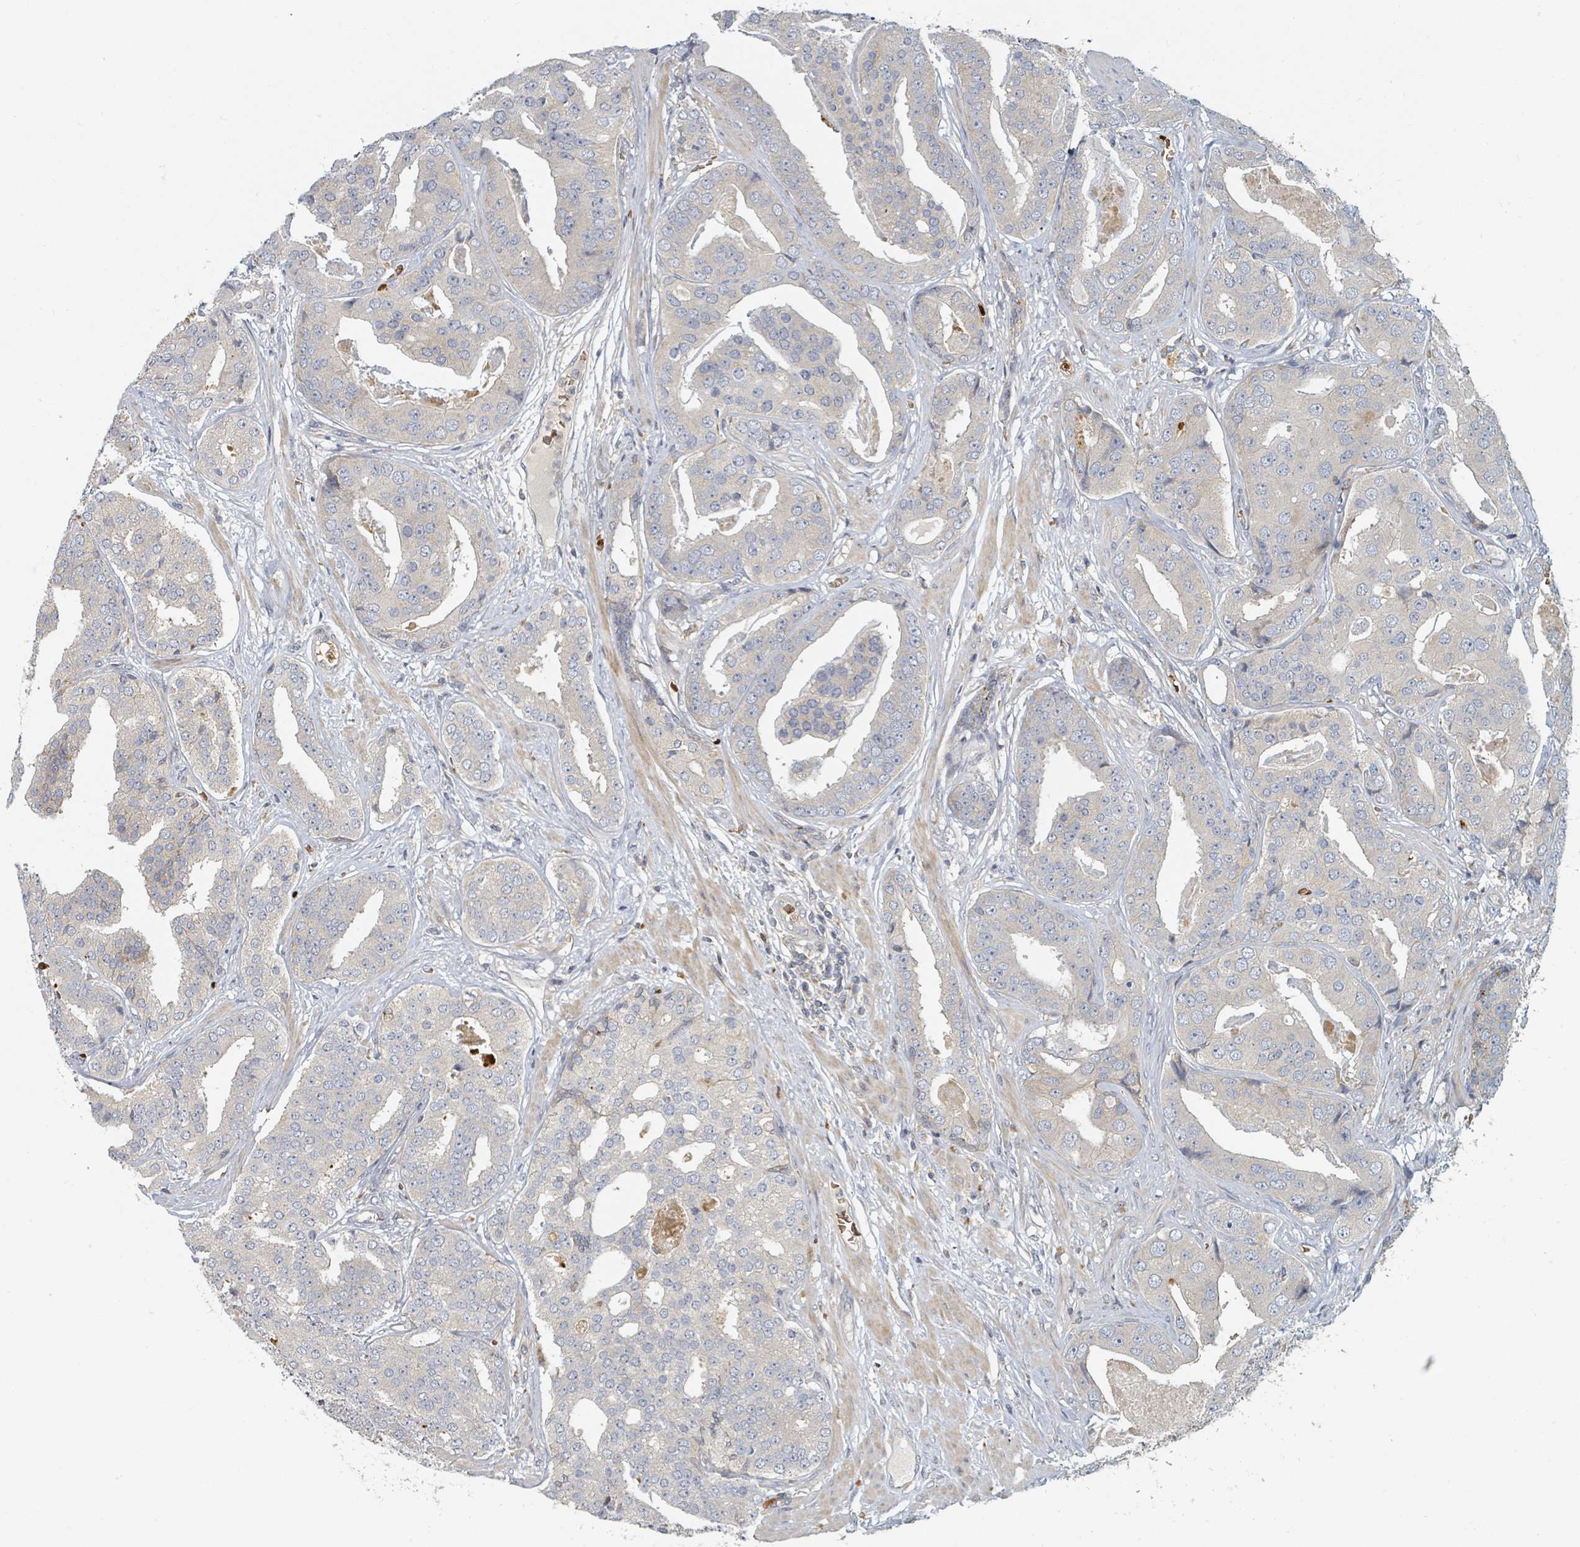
{"staining": {"intensity": "negative", "quantity": "none", "location": "none"}, "tissue": "prostate cancer", "cell_type": "Tumor cells", "image_type": "cancer", "snomed": [{"axis": "morphology", "description": "Adenocarcinoma, High grade"}, {"axis": "topography", "description": "Prostate"}], "caption": "Immunohistochemistry of human high-grade adenocarcinoma (prostate) demonstrates no staining in tumor cells.", "gene": "TRPC4AP", "patient": {"sex": "male", "age": 71}}